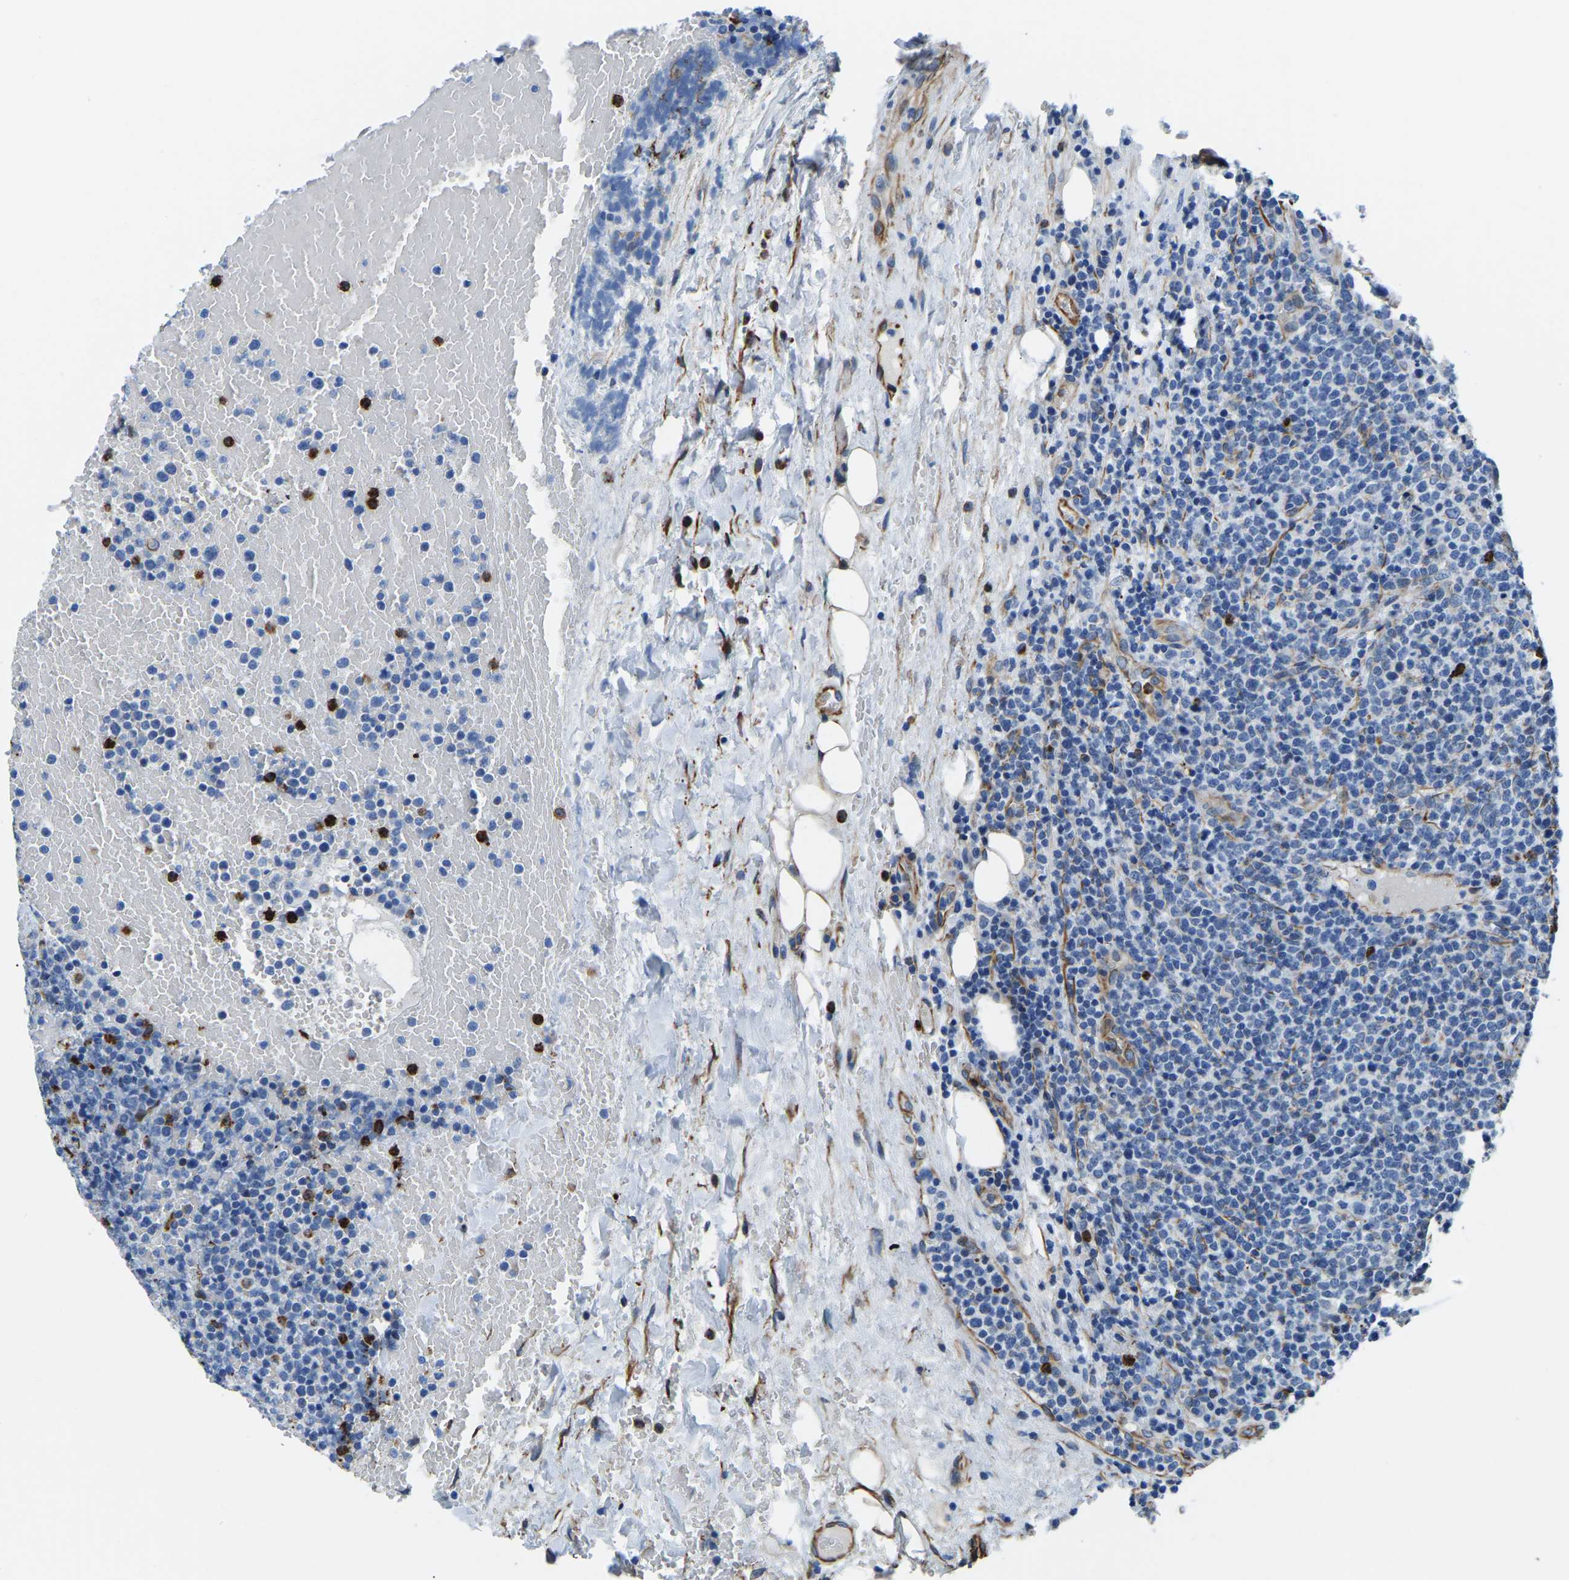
{"staining": {"intensity": "negative", "quantity": "none", "location": "none"}, "tissue": "lymphoma", "cell_type": "Tumor cells", "image_type": "cancer", "snomed": [{"axis": "morphology", "description": "Malignant lymphoma, non-Hodgkin's type, High grade"}, {"axis": "topography", "description": "Lymph node"}], "caption": "A high-resolution image shows immunohistochemistry (IHC) staining of lymphoma, which exhibits no significant expression in tumor cells.", "gene": "MS4A3", "patient": {"sex": "male", "age": 61}}